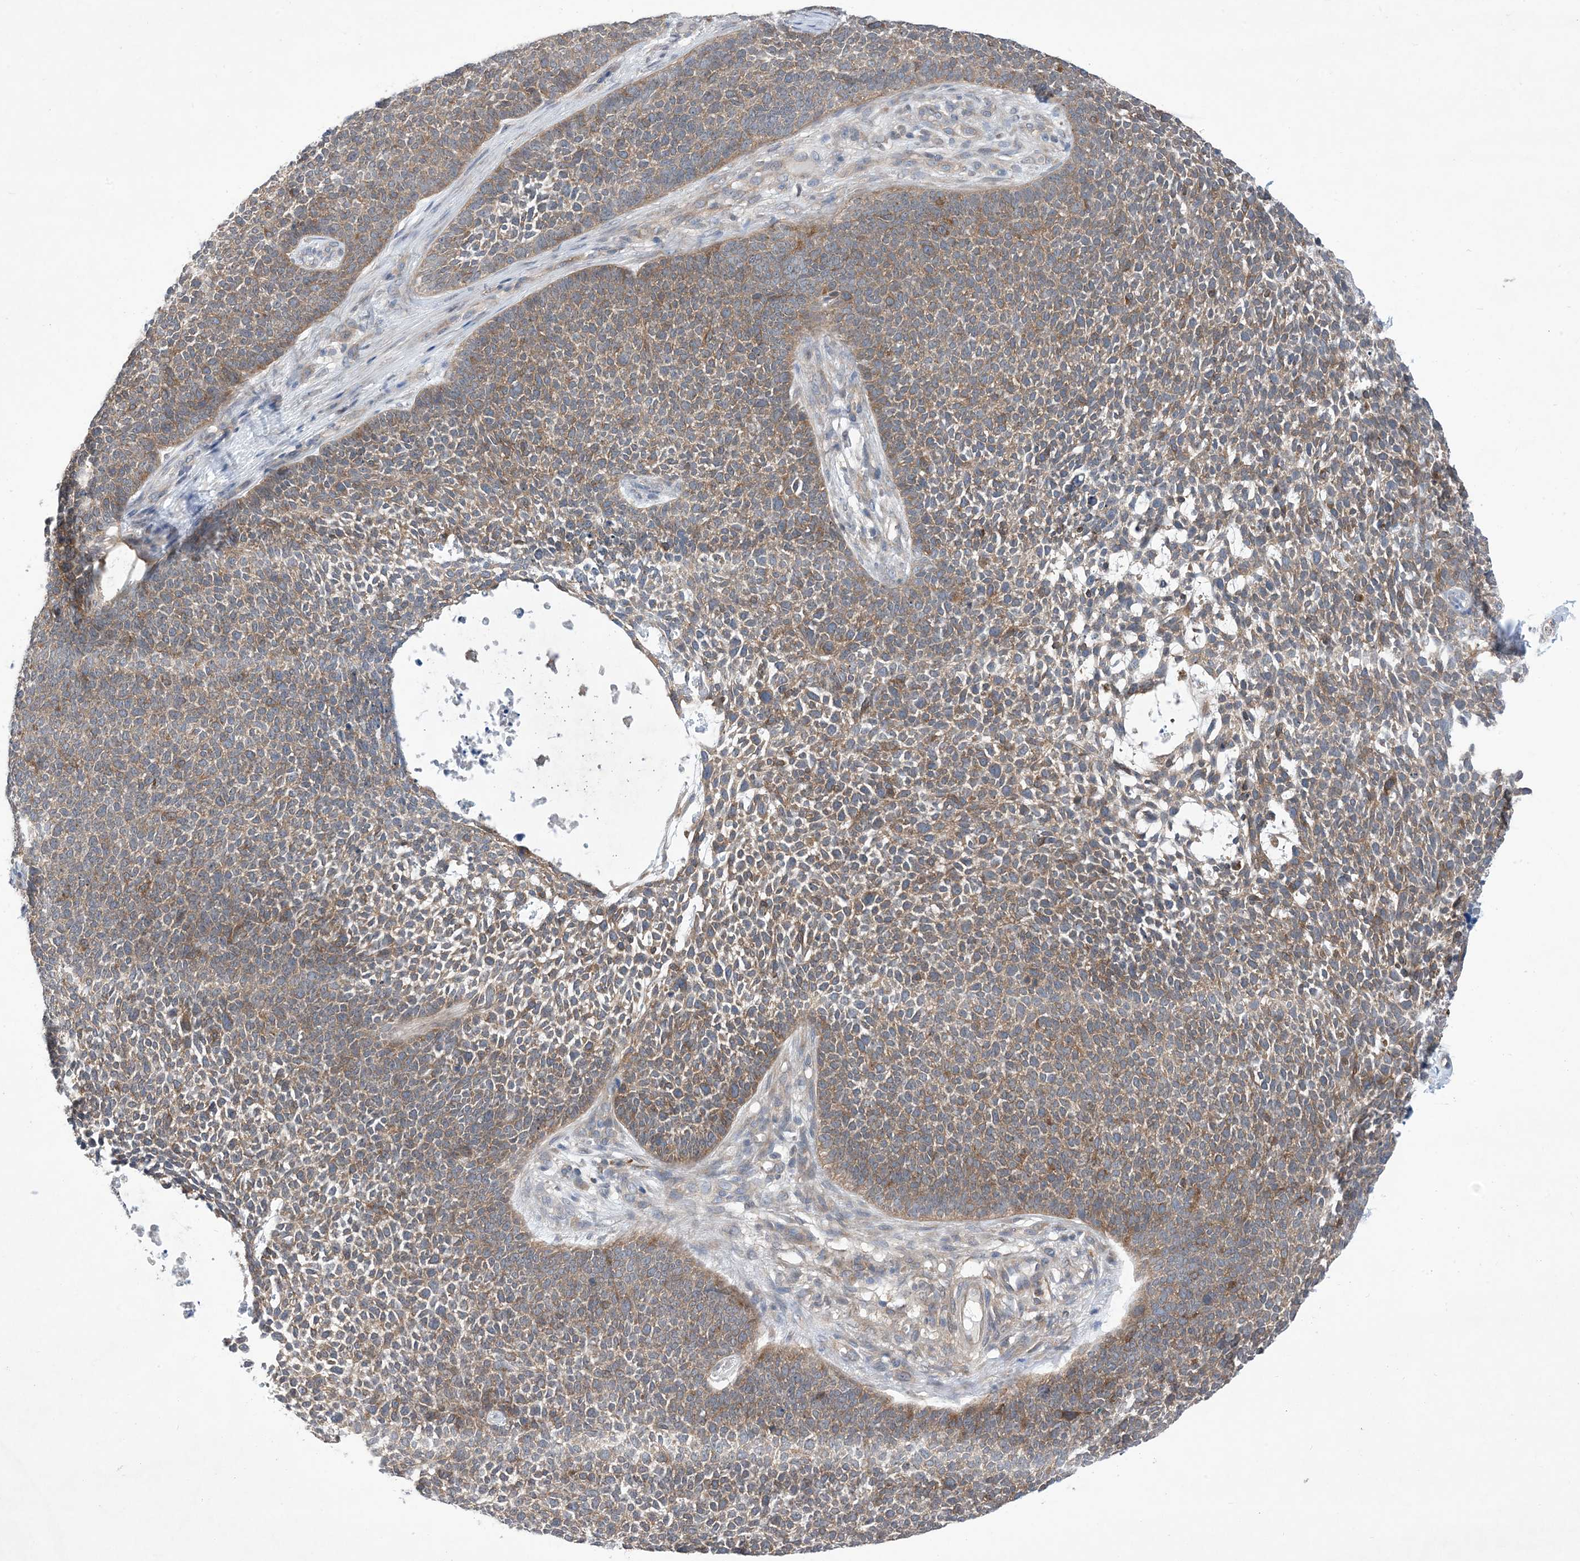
{"staining": {"intensity": "weak", "quantity": "25%-75%", "location": "cytoplasmic/membranous"}, "tissue": "skin cancer", "cell_type": "Tumor cells", "image_type": "cancer", "snomed": [{"axis": "morphology", "description": "Basal cell carcinoma"}, {"axis": "topography", "description": "Skin"}], "caption": "A low amount of weak cytoplasmic/membranous positivity is identified in about 25%-75% of tumor cells in skin cancer tissue.", "gene": "EHBP1", "patient": {"sex": "female", "age": 84}}